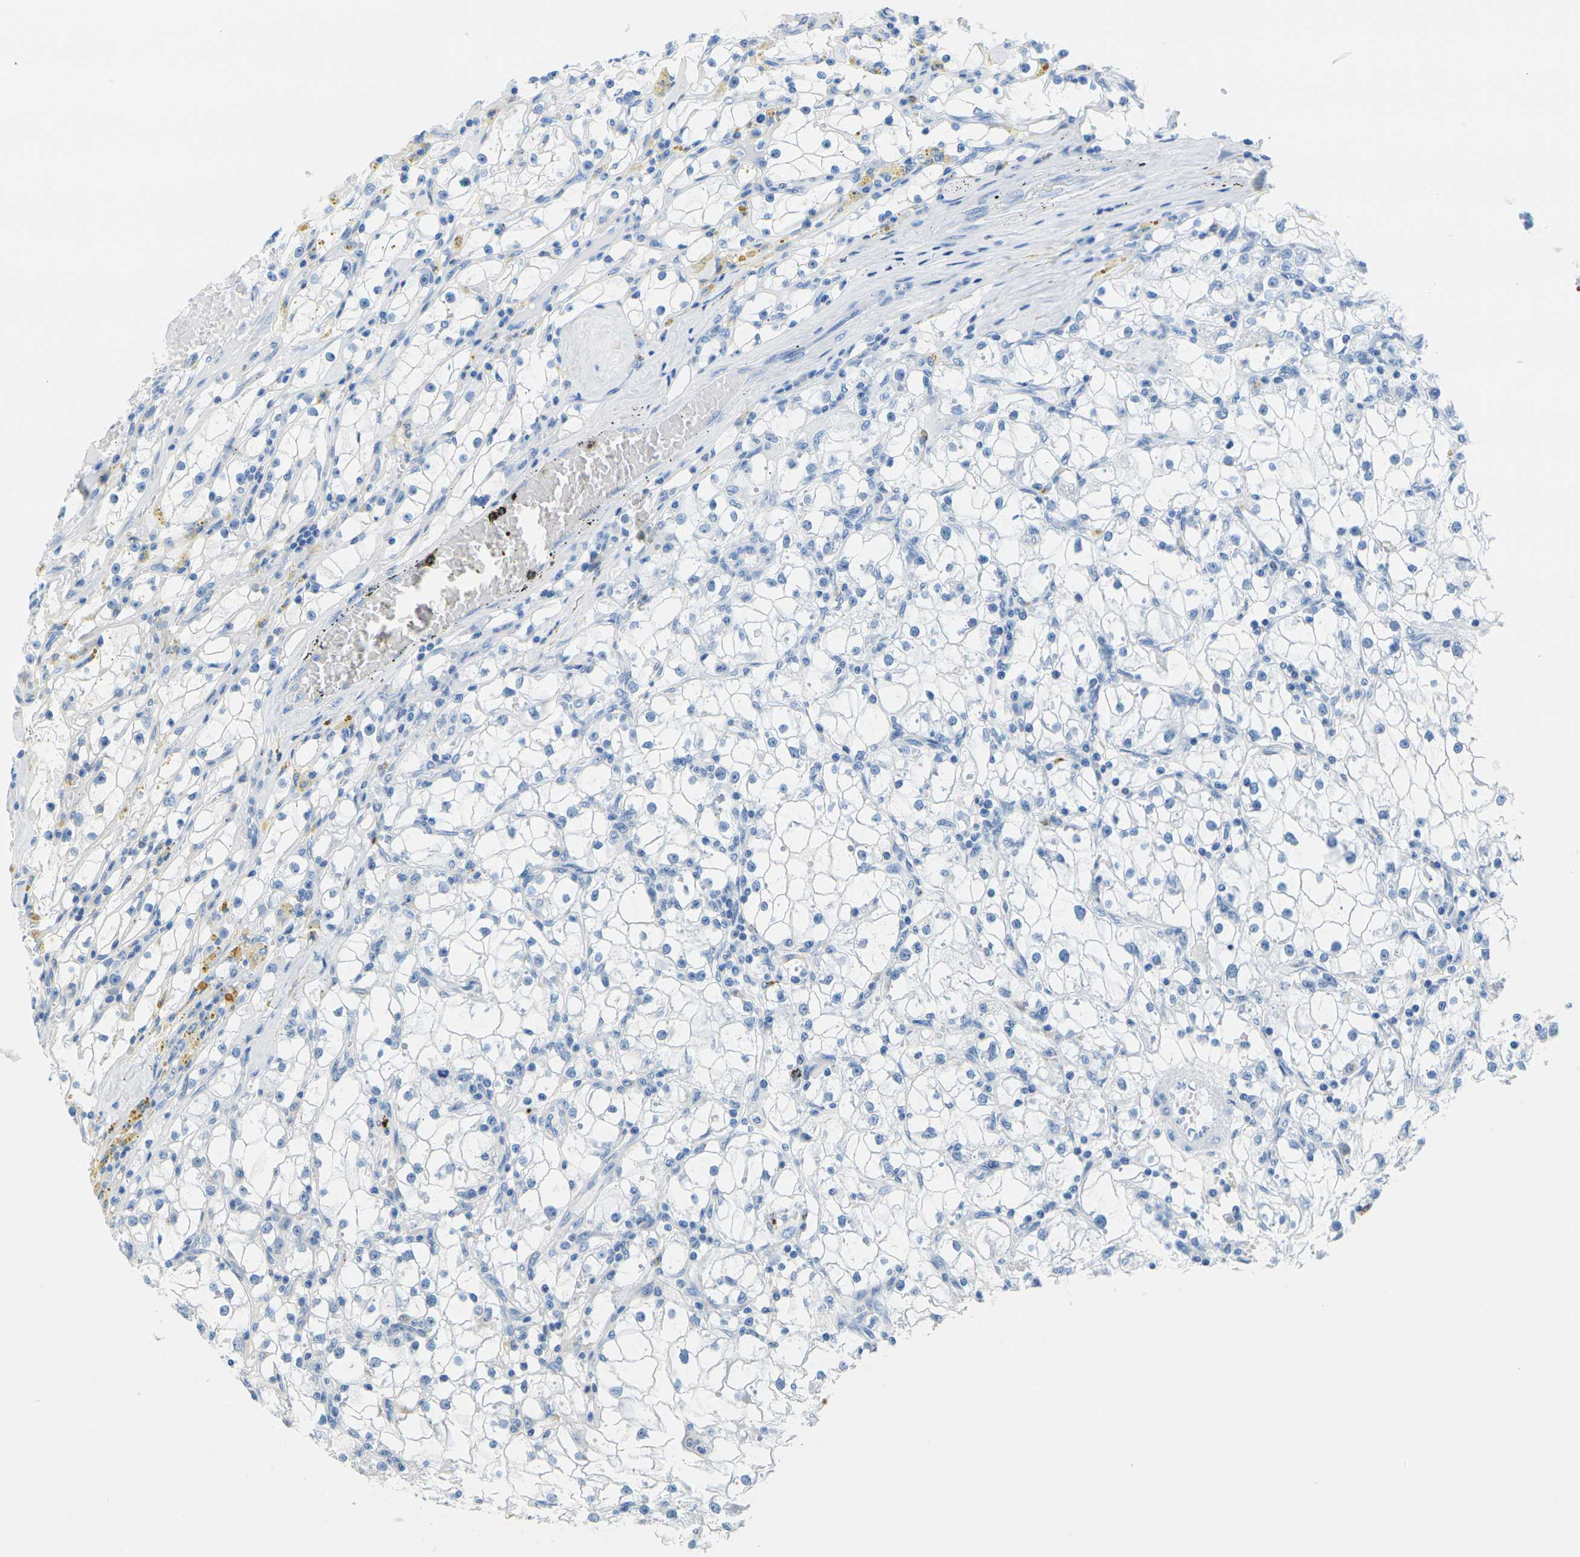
{"staining": {"intensity": "negative", "quantity": "none", "location": "none"}, "tissue": "renal cancer", "cell_type": "Tumor cells", "image_type": "cancer", "snomed": [{"axis": "morphology", "description": "Adenocarcinoma, NOS"}, {"axis": "topography", "description": "Kidney"}], "caption": "The micrograph reveals no staining of tumor cells in renal cancer. (Stains: DAB (3,3'-diaminobenzidine) immunohistochemistry with hematoxylin counter stain, Microscopy: brightfield microscopy at high magnification).", "gene": "CYP2C8", "patient": {"sex": "male", "age": 56}}